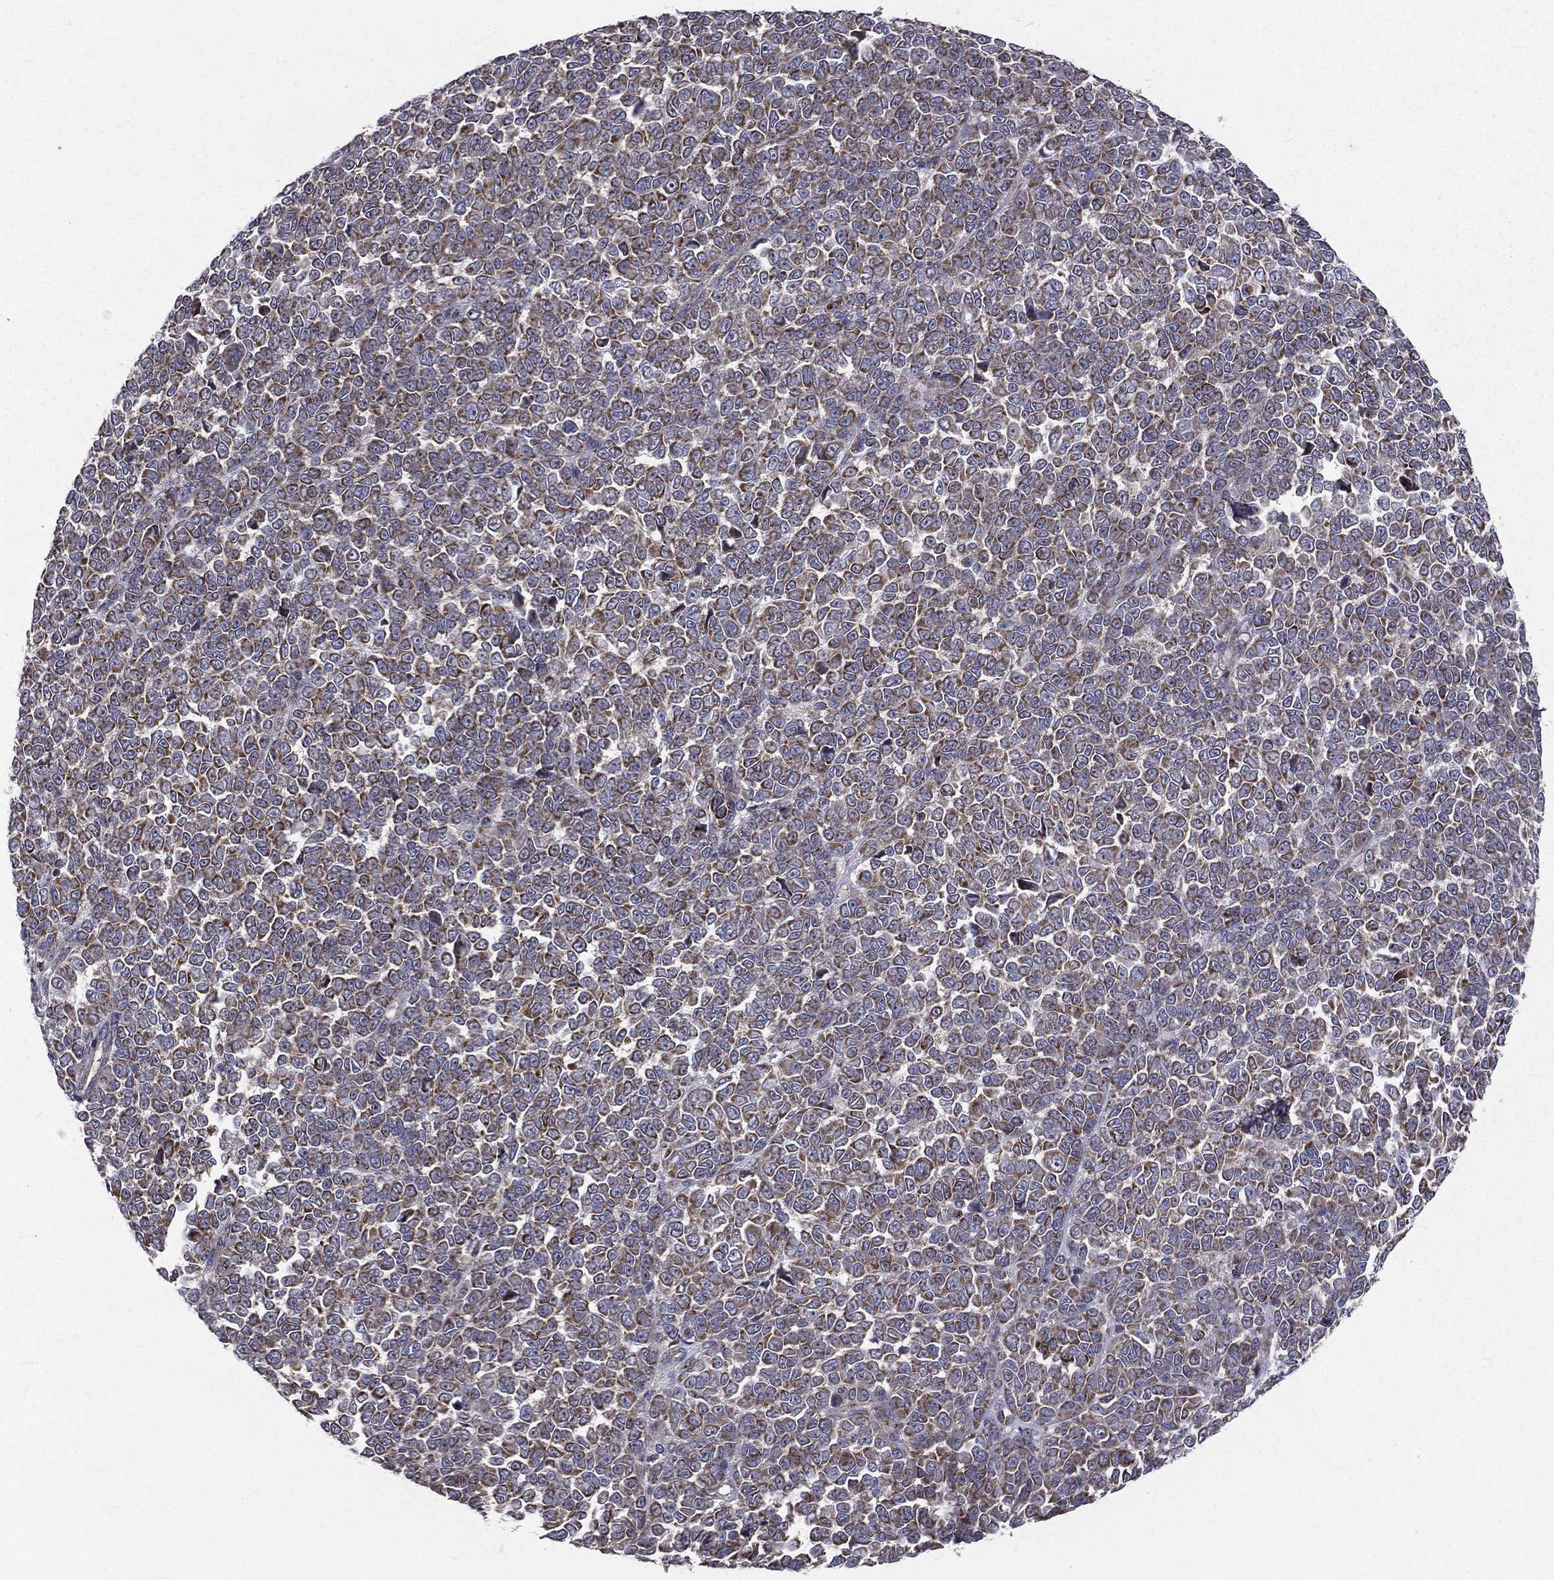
{"staining": {"intensity": "weak", "quantity": "25%-75%", "location": "cytoplasmic/membranous"}, "tissue": "melanoma", "cell_type": "Tumor cells", "image_type": "cancer", "snomed": [{"axis": "morphology", "description": "Malignant melanoma, NOS"}, {"axis": "topography", "description": "Skin"}], "caption": "Immunohistochemical staining of human malignant melanoma reveals low levels of weak cytoplasmic/membranous protein positivity in approximately 25%-75% of tumor cells.", "gene": "GPD1", "patient": {"sex": "female", "age": 95}}